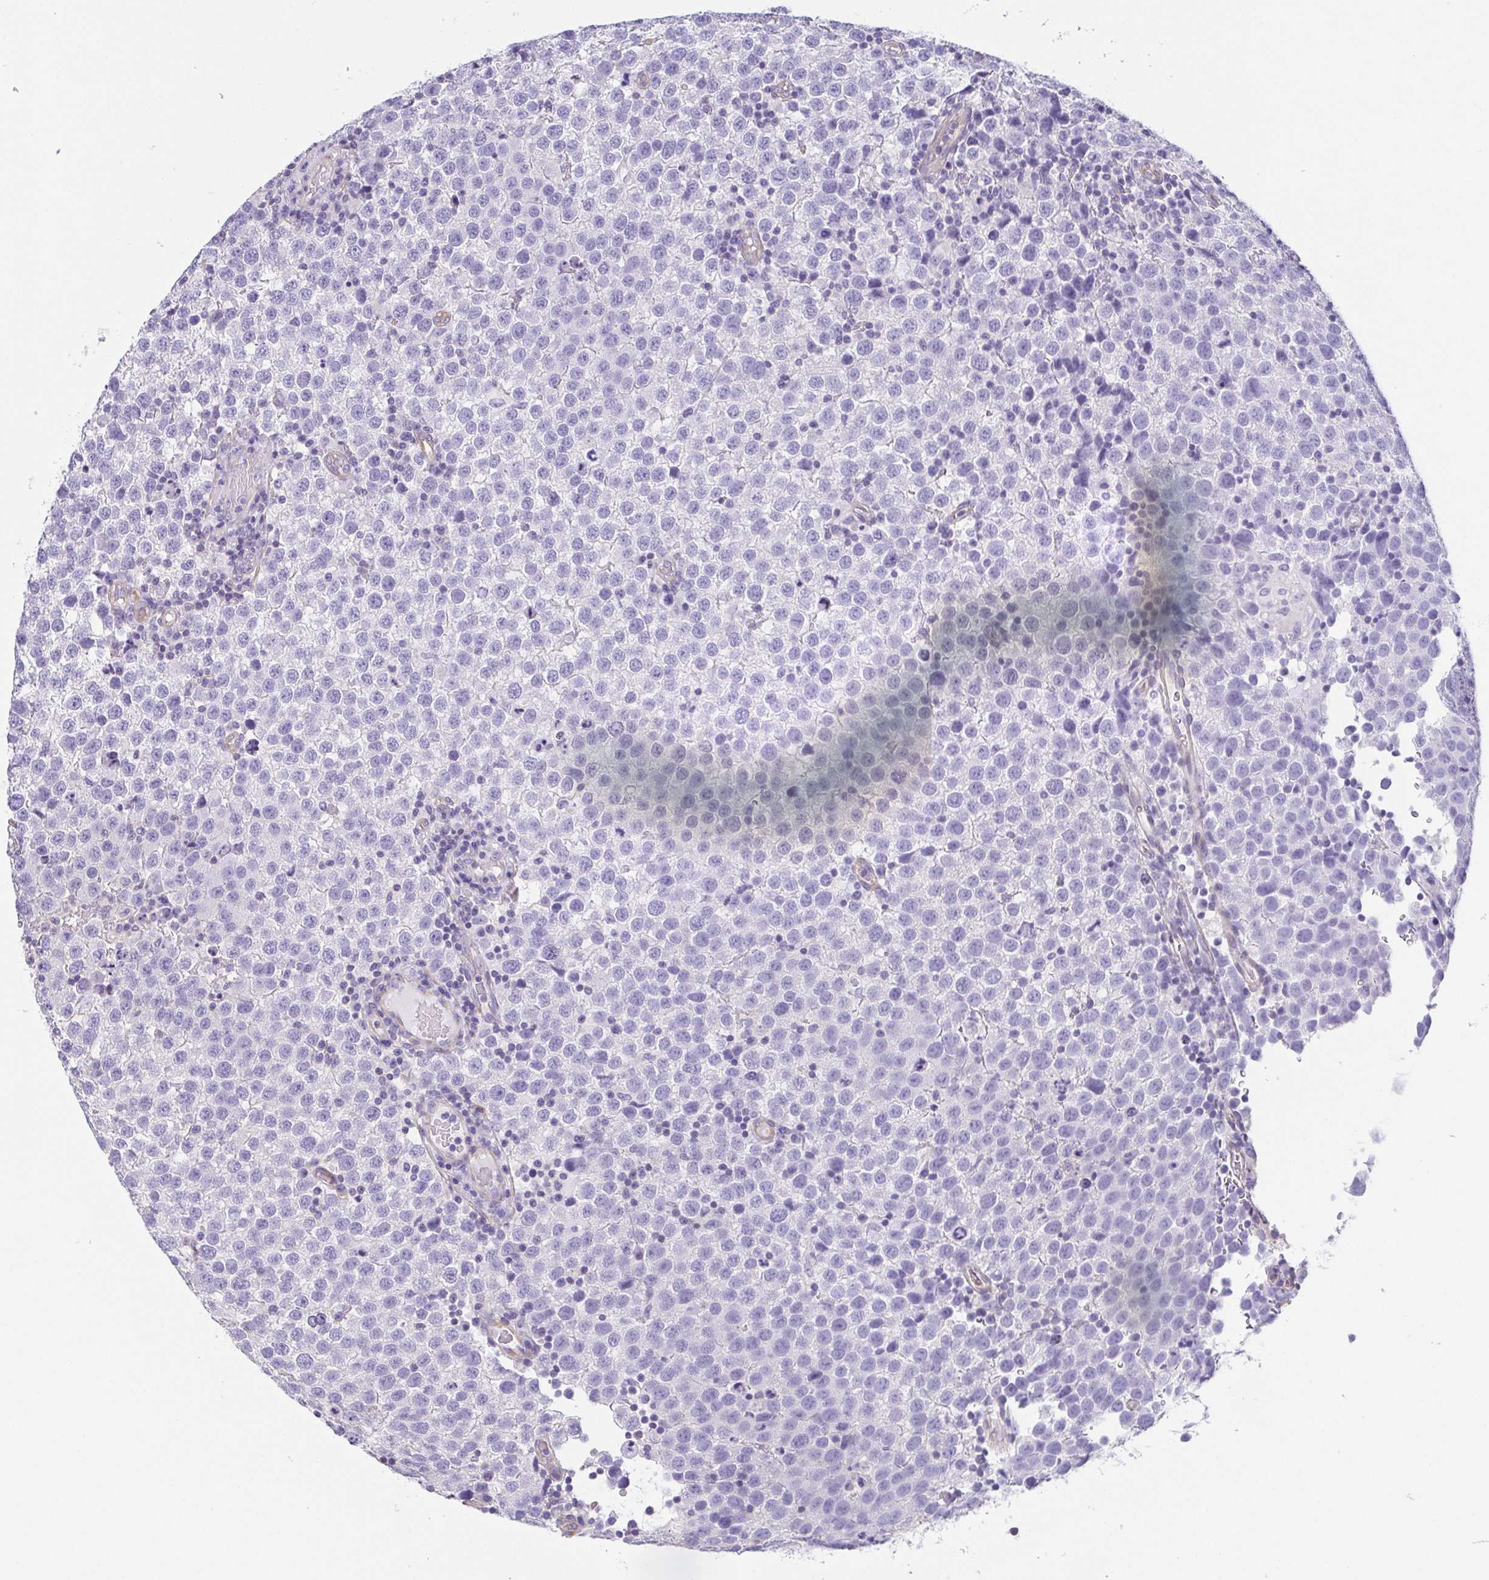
{"staining": {"intensity": "negative", "quantity": "none", "location": "none"}, "tissue": "testis cancer", "cell_type": "Tumor cells", "image_type": "cancer", "snomed": [{"axis": "morphology", "description": "Seminoma, NOS"}, {"axis": "topography", "description": "Testis"}], "caption": "IHC of human testis cancer demonstrates no positivity in tumor cells.", "gene": "MYL6", "patient": {"sex": "male", "age": 34}}